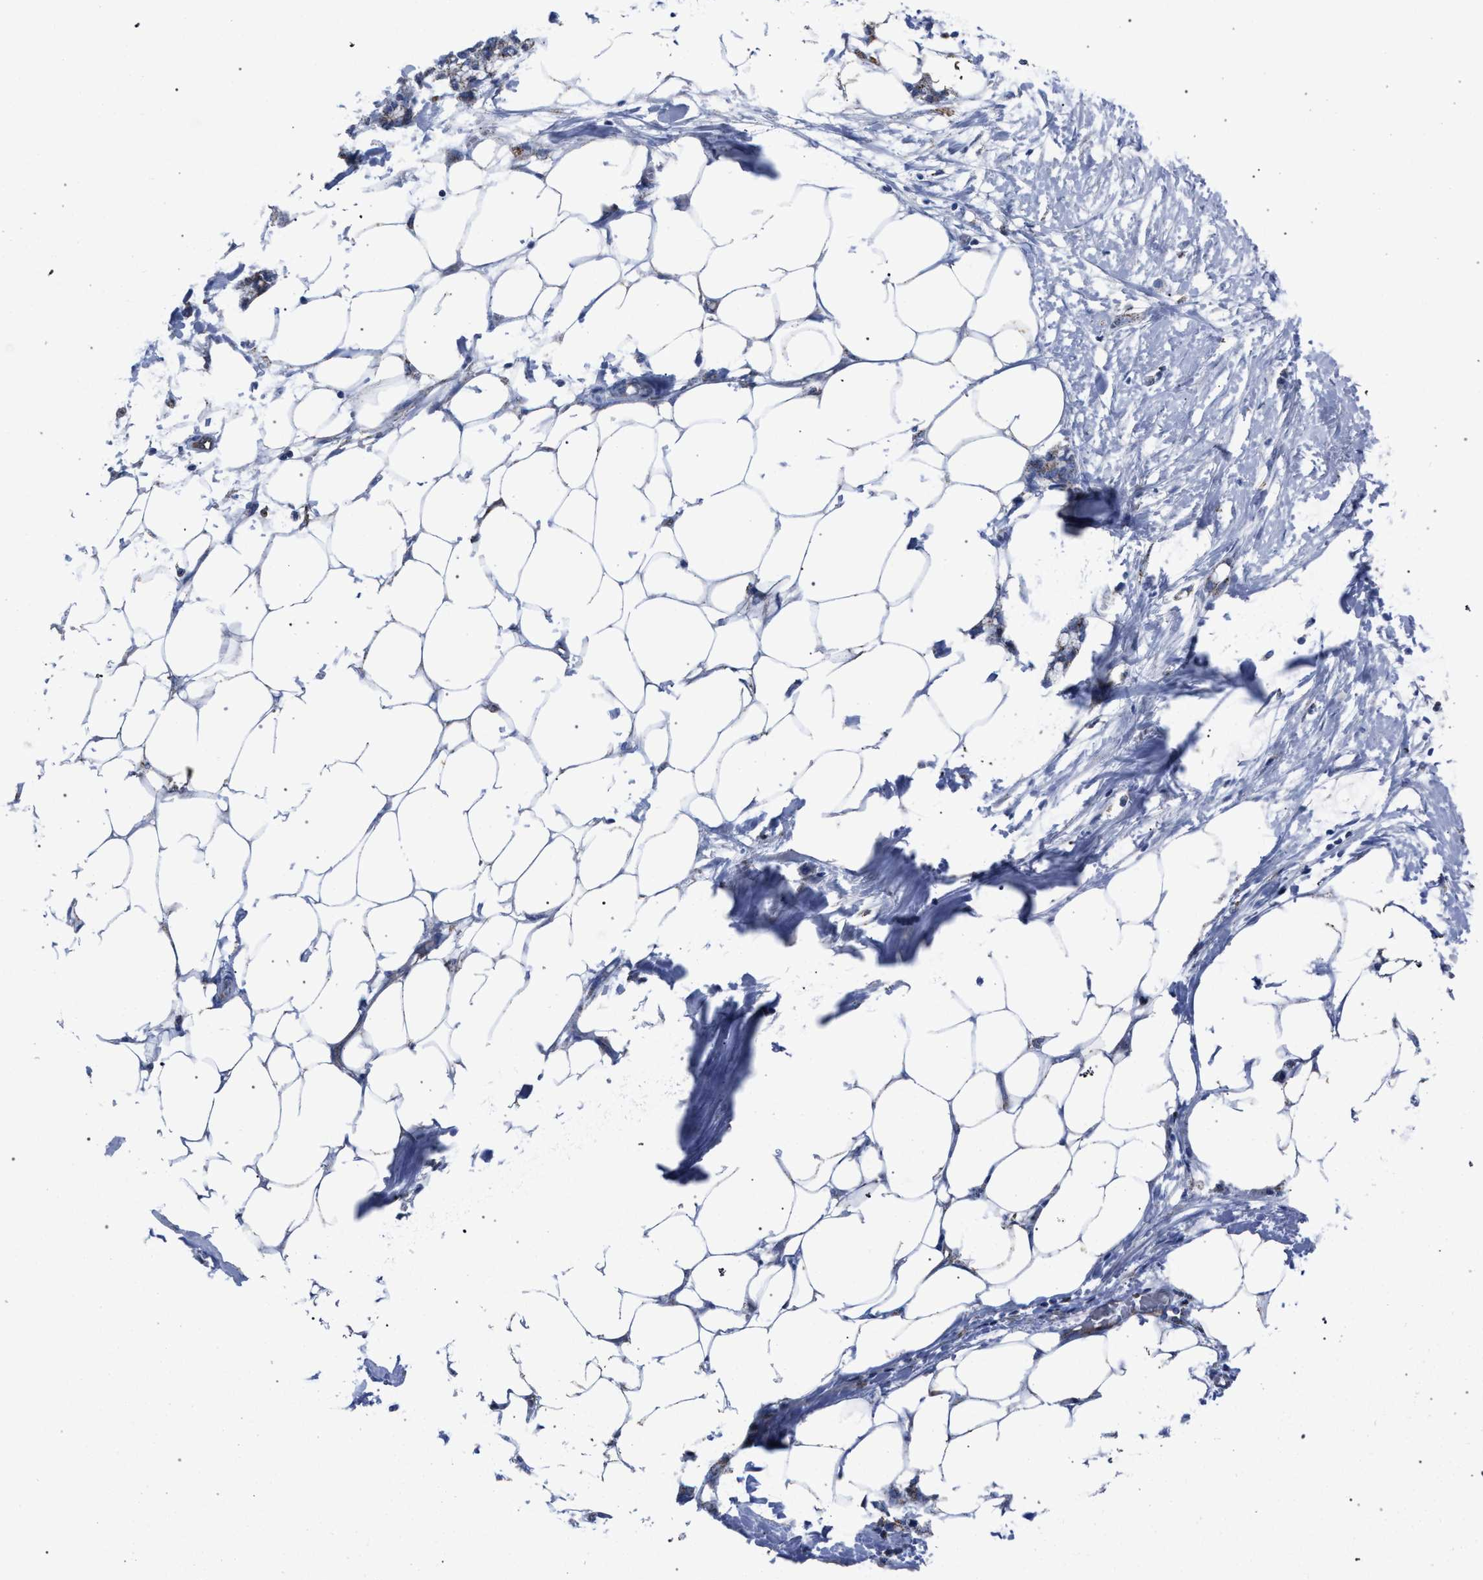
{"staining": {"intensity": "weak", "quantity": "25%-75%", "location": "cytoplasmic/membranous"}, "tissue": "adipose tissue", "cell_type": "Adipocytes", "image_type": "normal", "snomed": [{"axis": "morphology", "description": "Normal tissue, NOS"}, {"axis": "morphology", "description": "Adenocarcinoma, NOS"}, {"axis": "topography", "description": "Colon"}, {"axis": "topography", "description": "Peripheral nerve tissue"}], "caption": "The photomicrograph demonstrates a brown stain indicating the presence of a protein in the cytoplasmic/membranous of adipocytes in adipose tissue. The staining was performed using DAB (3,3'-diaminobenzidine), with brown indicating positive protein expression. Nuclei are stained blue with hematoxylin.", "gene": "HSD17B4", "patient": {"sex": "male", "age": 14}}